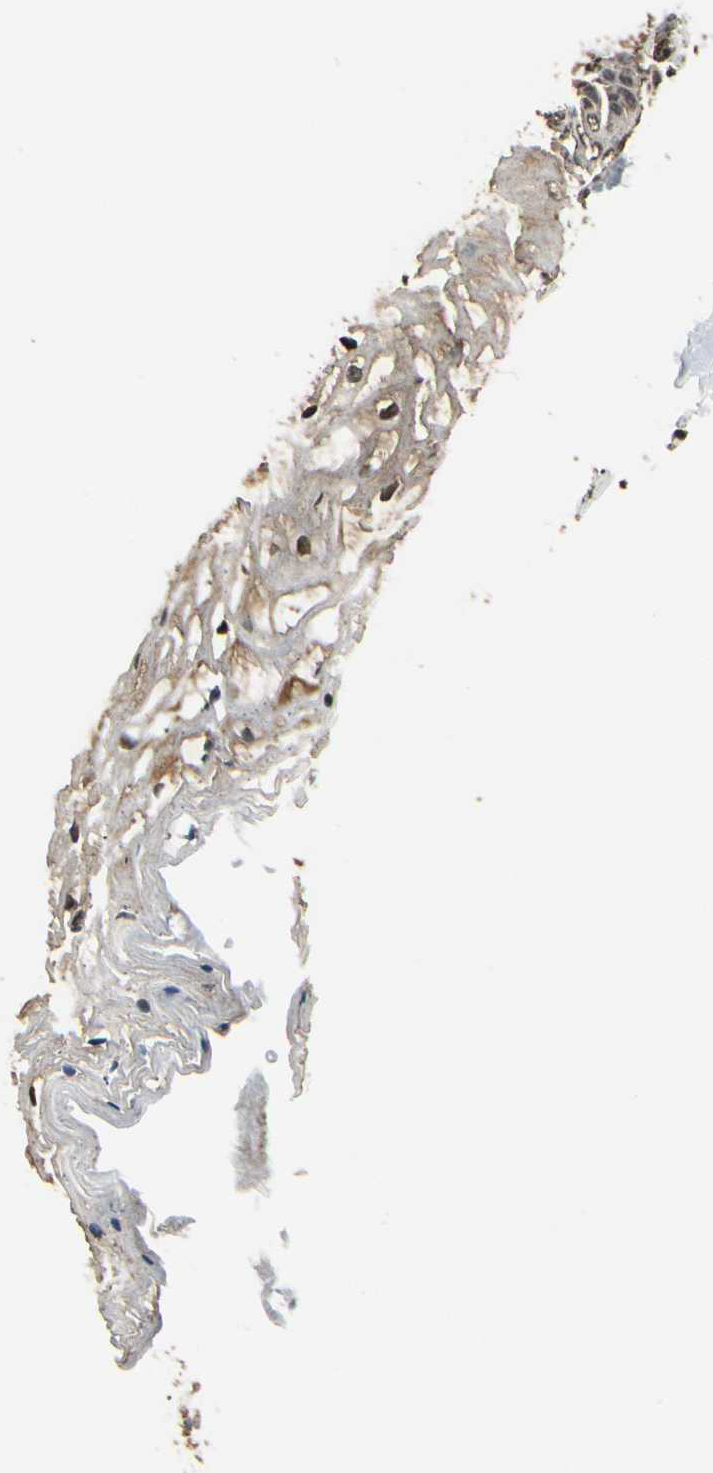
{"staining": {"intensity": "moderate", "quantity": "25%-75%", "location": "cytoplasmic/membranous,nuclear"}, "tissue": "vagina", "cell_type": "Squamous epithelial cells", "image_type": "normal", "snomed": [{"axis": "morphology", "description": "Normal tissue, NOS"}, {"axis": "topography", "description": "Vagina"}], "caption": "This photomicrograph reveals IHC staining of benign human vagina, with medium moderate cytoplasmic/membranous,nuclear positivity in approximately 25%-75% of squamous epithelial cells.", "gene": "FANCG", "patient": {"sex": "female", "age": 55}}